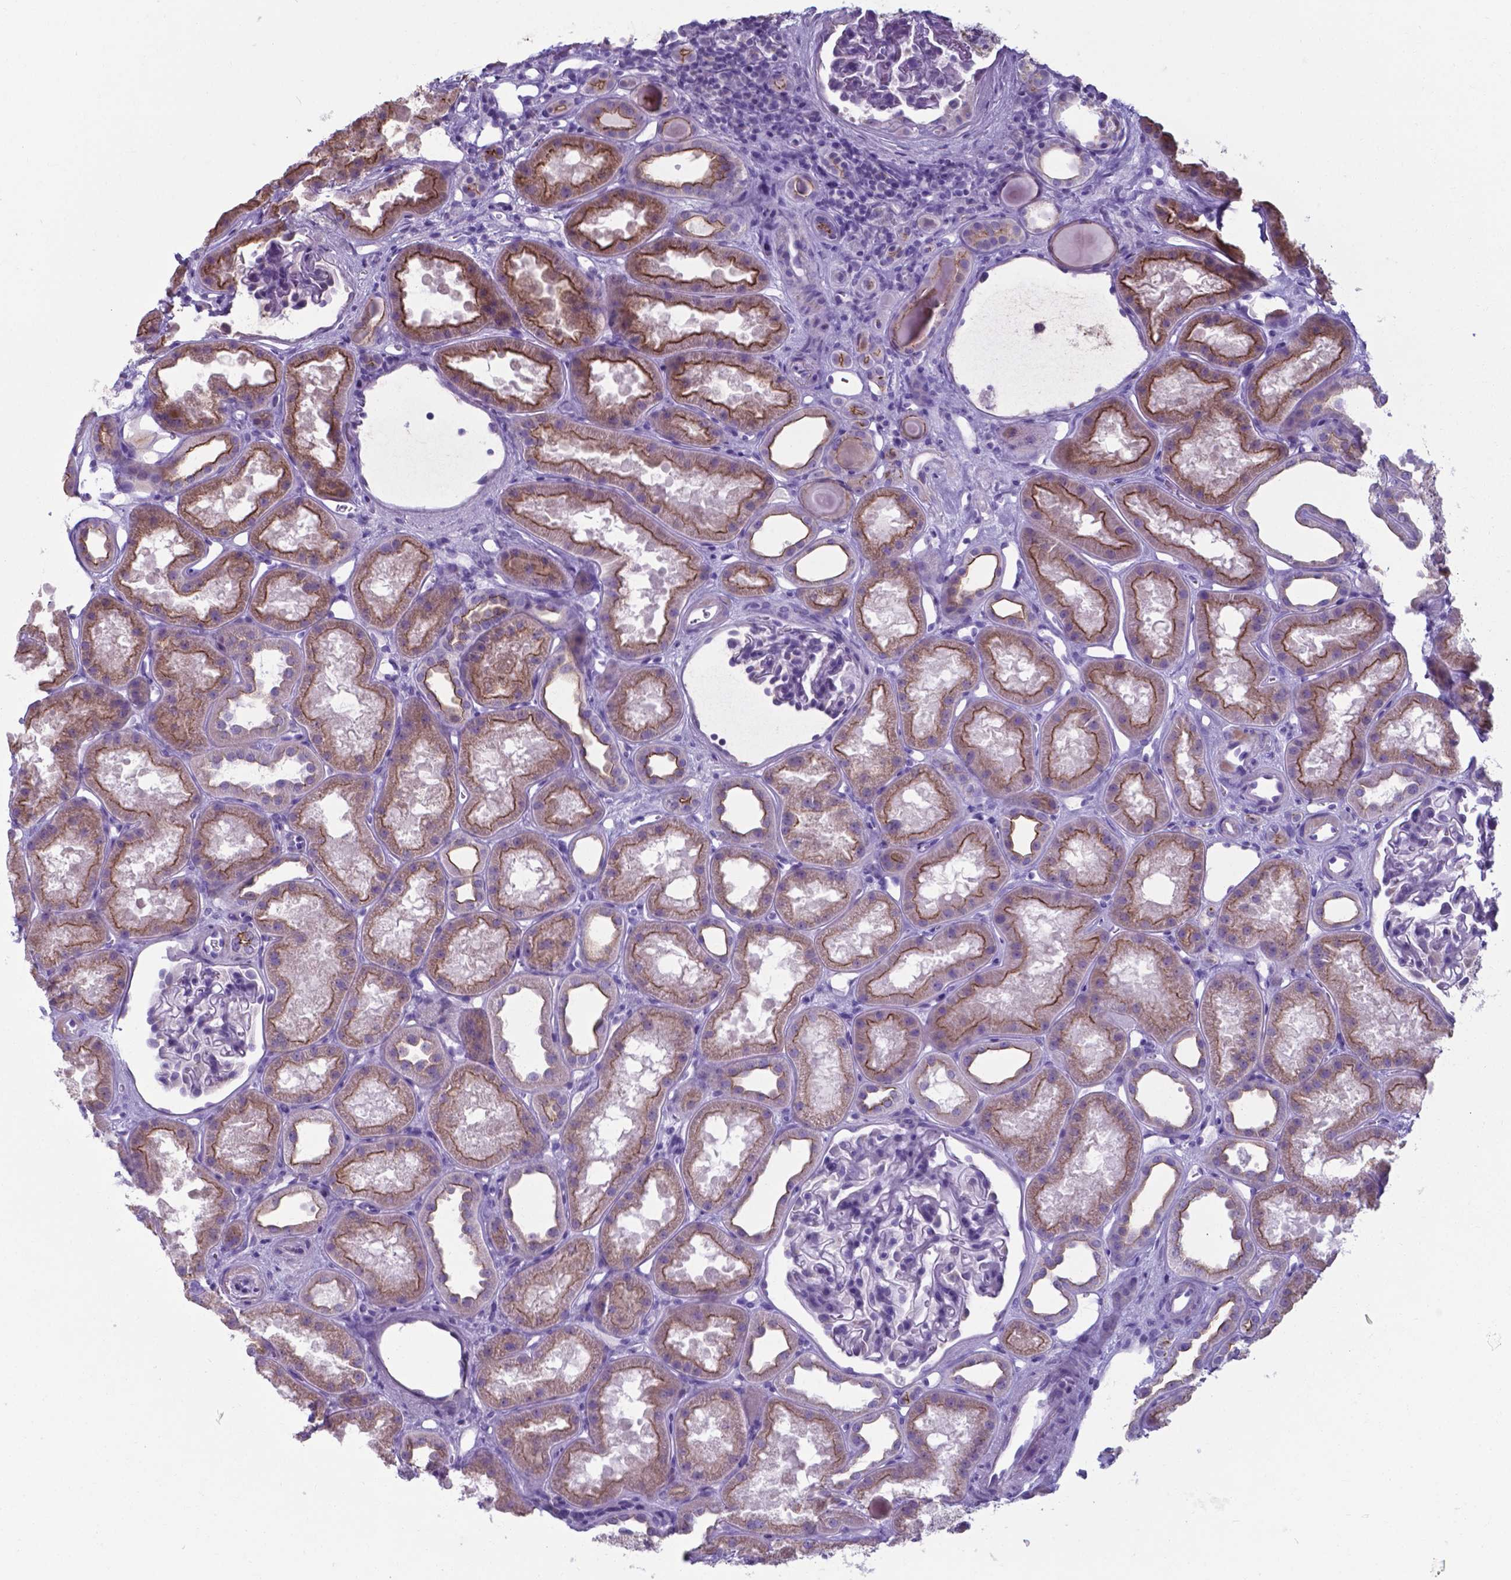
{"staining": {"intensity": "negative", "quantity": "none", "location": "none"}, "tissue": "kidney", "cell_type": "Cells in glomeruli", "image_type": "normal", "snomed": [{"axis": "morphology", "description": "Normal tissue, NOS"}, {"axis": "topography", "description": "Kidney"}], "caption": "Kidney stained for a protein using immunohistochemistry (IHC) reveals no expression cells in glomeruli.", "gene": "AP5B1", "patient": {"sex": "male", "age": 61}}